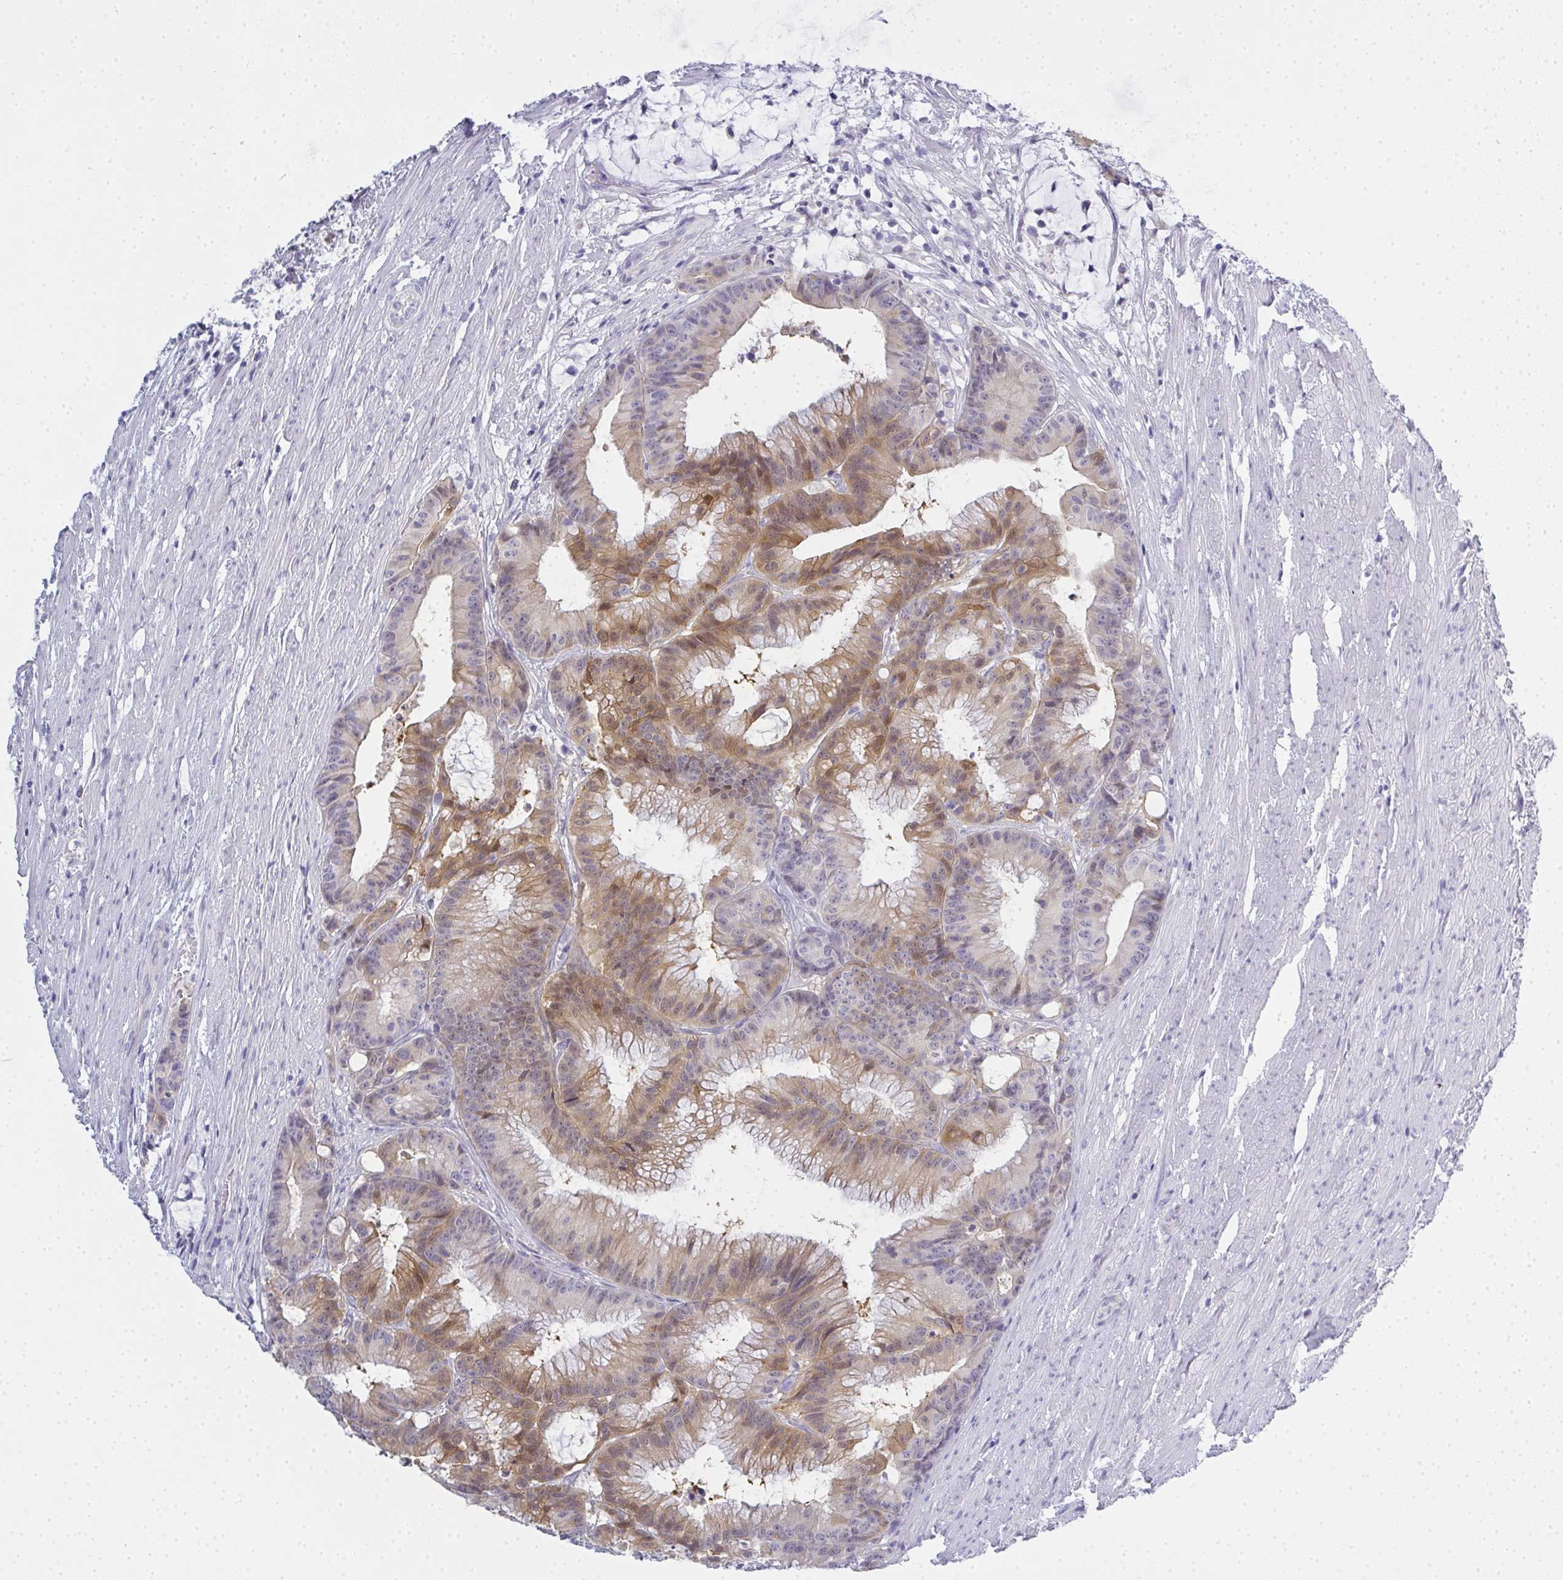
{"staining": {"intensity": "moderate", "quantity": "25%-75%", "location": "cytoplasmic/membranous,nuclear"}, "tissue": "colorectal cancer", "cell_type": "Tumor cells", "image_type": "cancer", "snomed": [{"axis": "morphology", "description": "Adenocarcinoma, NOS"}, {"axis": "topography", "description": "Colon"}], "caption": "IHC photomicrograph of neoplastic tissue: colorectal cancer stained using IHC shows medium levels of moderate protein expression localized specifically in the cytoplasmic/membranous and nuclear of tumor cells, appearing as a cytoplasmic/membranous and nuclear brown color.", "gene": "GSDMB", "patient": {"sex": "female", "age": 78}}